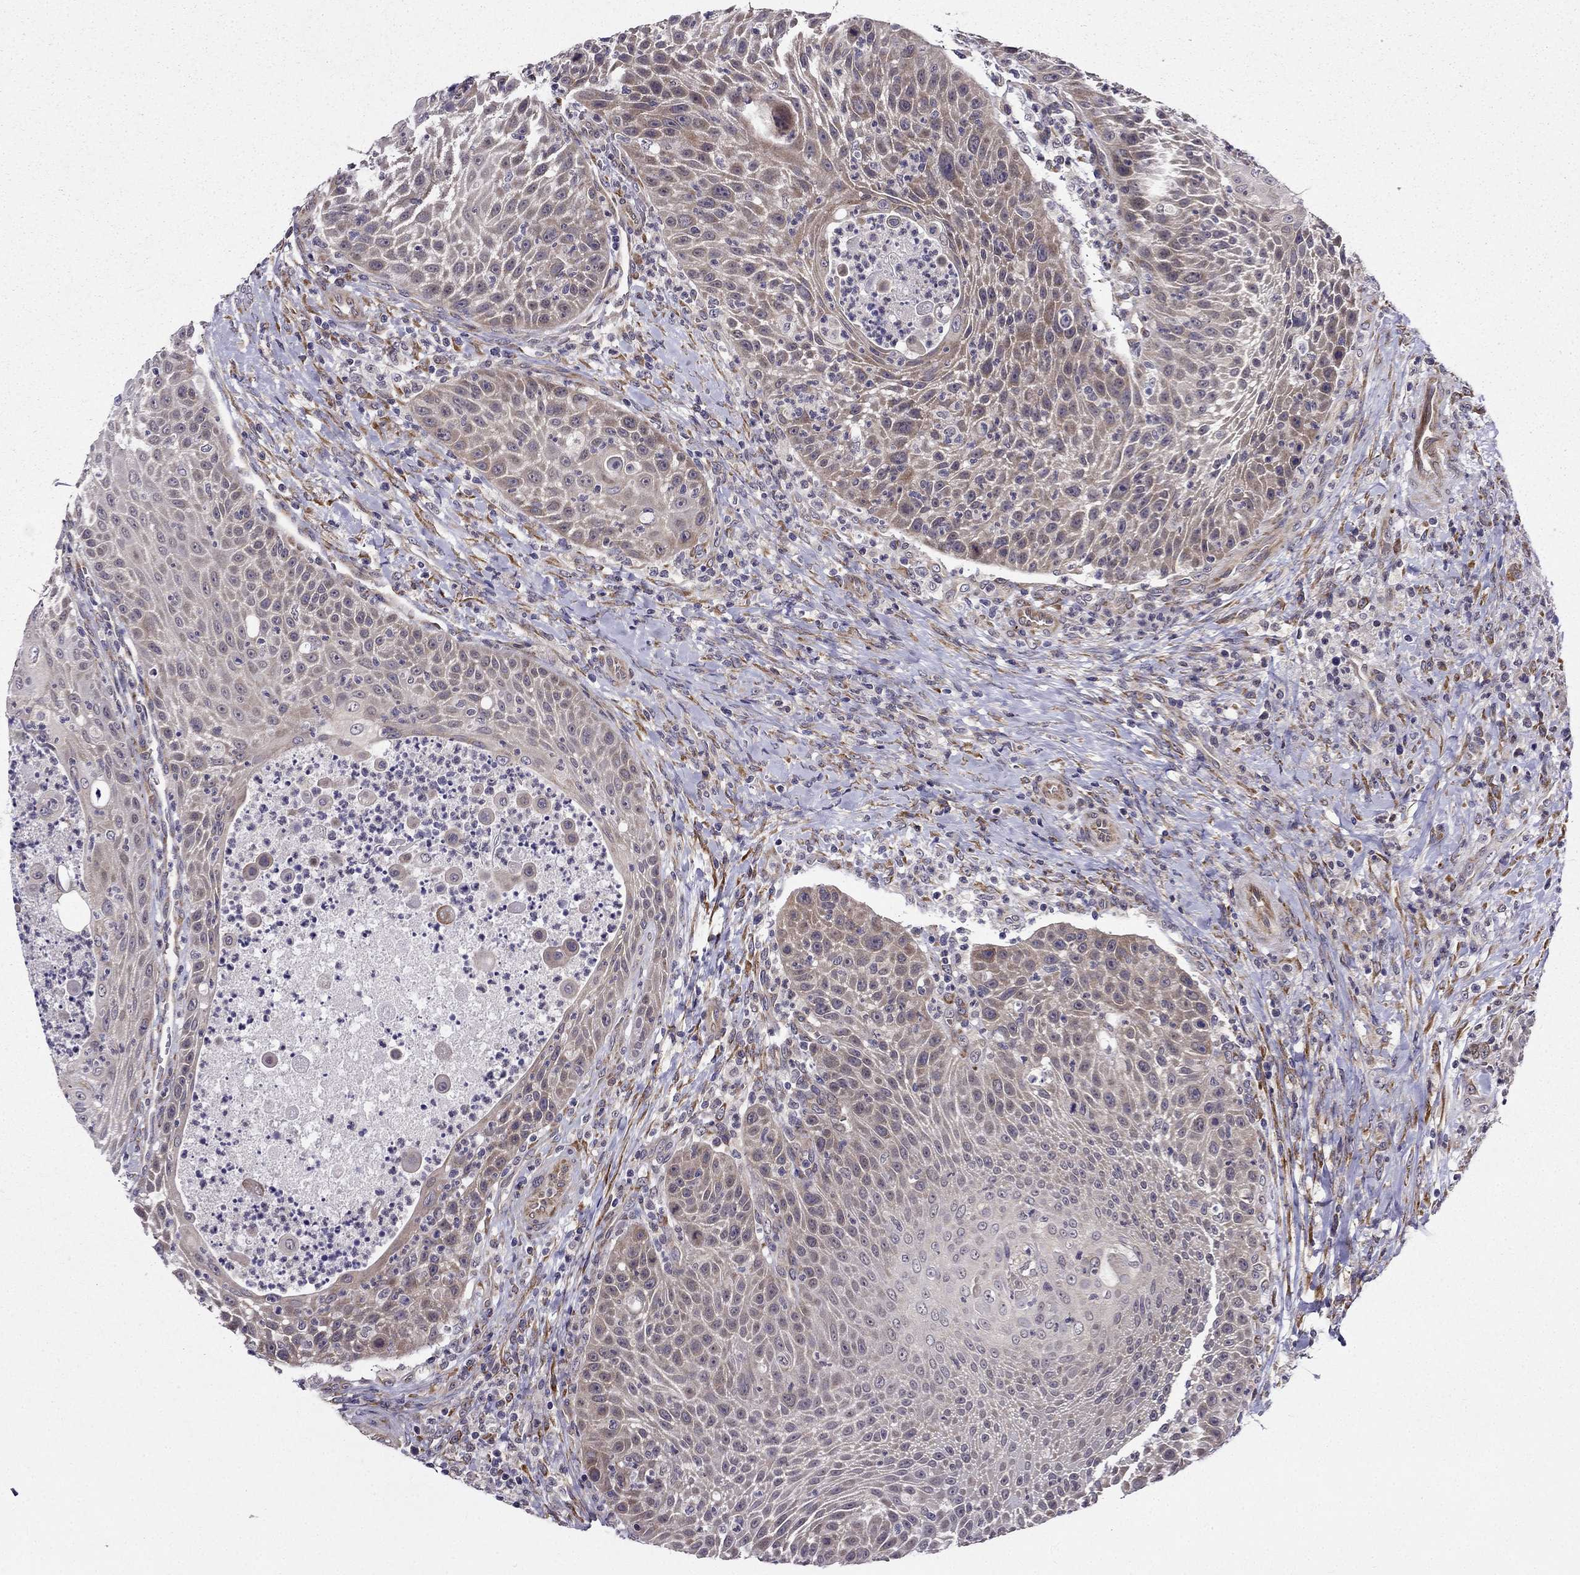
{"staining": {"intensity": "weak", "quantity": "<25%", "location": "cytoplasmic/membranous"}, "tissue": "head and neck cancer", "cell_type": "Tumor cells", "image_type": "cancer", "snomed": [{"axis": "morphology", "description": "Squamous cell carcinoma, NOS"}, {"axis": "topography", "description": "Head-Neck"}], "caption": "Squamous cell carcinoma (head and neck) stained for a protein using immunohistochemistry (IHC) shows no positivity tumor cells.", "gene": "ARHGEF28", "patient": {"sex": "male", "age": 69}}